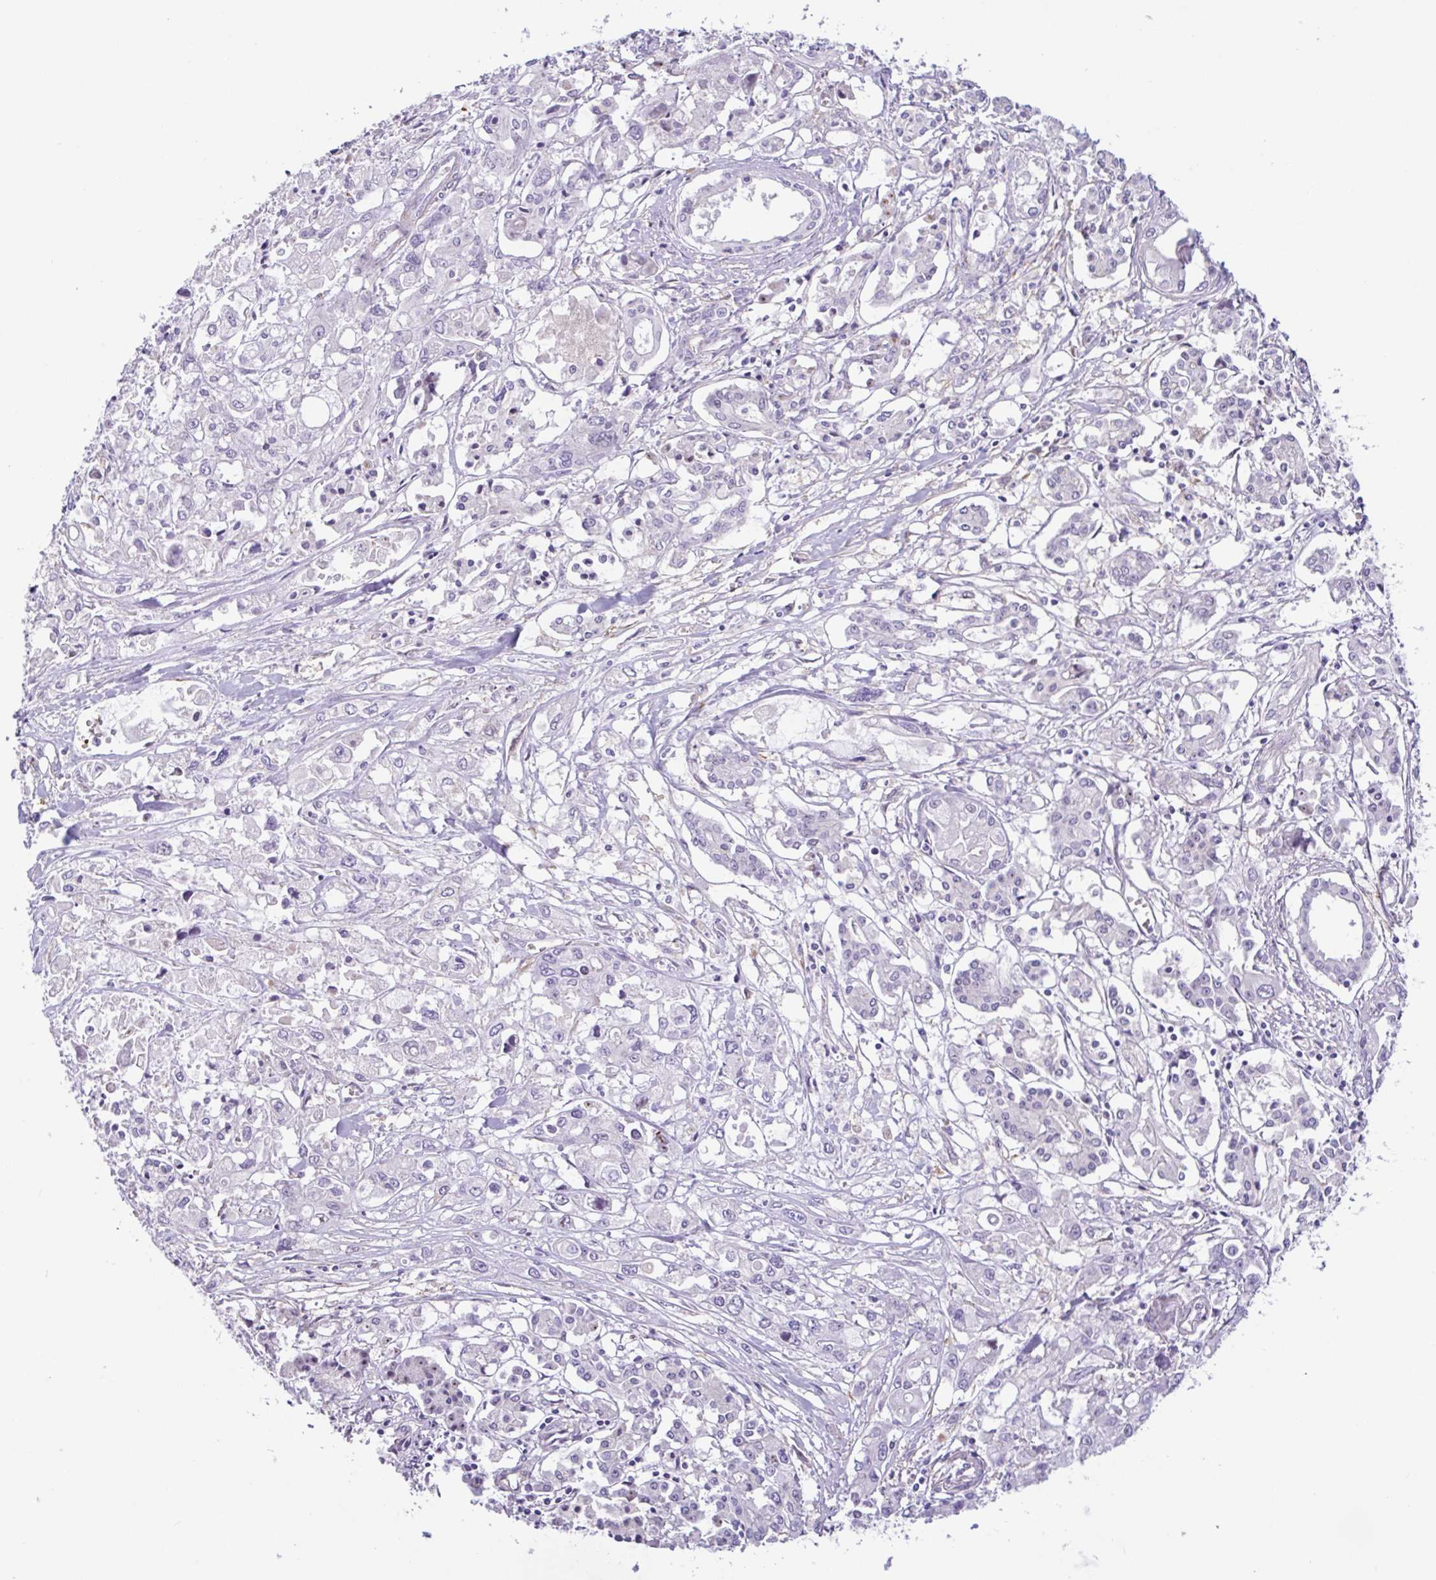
{"staining": {"intensity": "negative", "quantity": "none", "location": "none"}, "tissue": "pancreatic cancer", "cell_type": "Tumor cells", "image_type": "cancer", "snomed": [{"axis": "morphology", "description": "Adenocarcinoma, NOS"}, {"axis": "topography", "description": "Pancreas"}], "caption": "This is an immunohistochemistry micrograph of adenocarcinoma (pancreatic). There is no staining in tumor cells.", "gene": "MXRA8", "patient": {"sex": "male", "age": 71}}